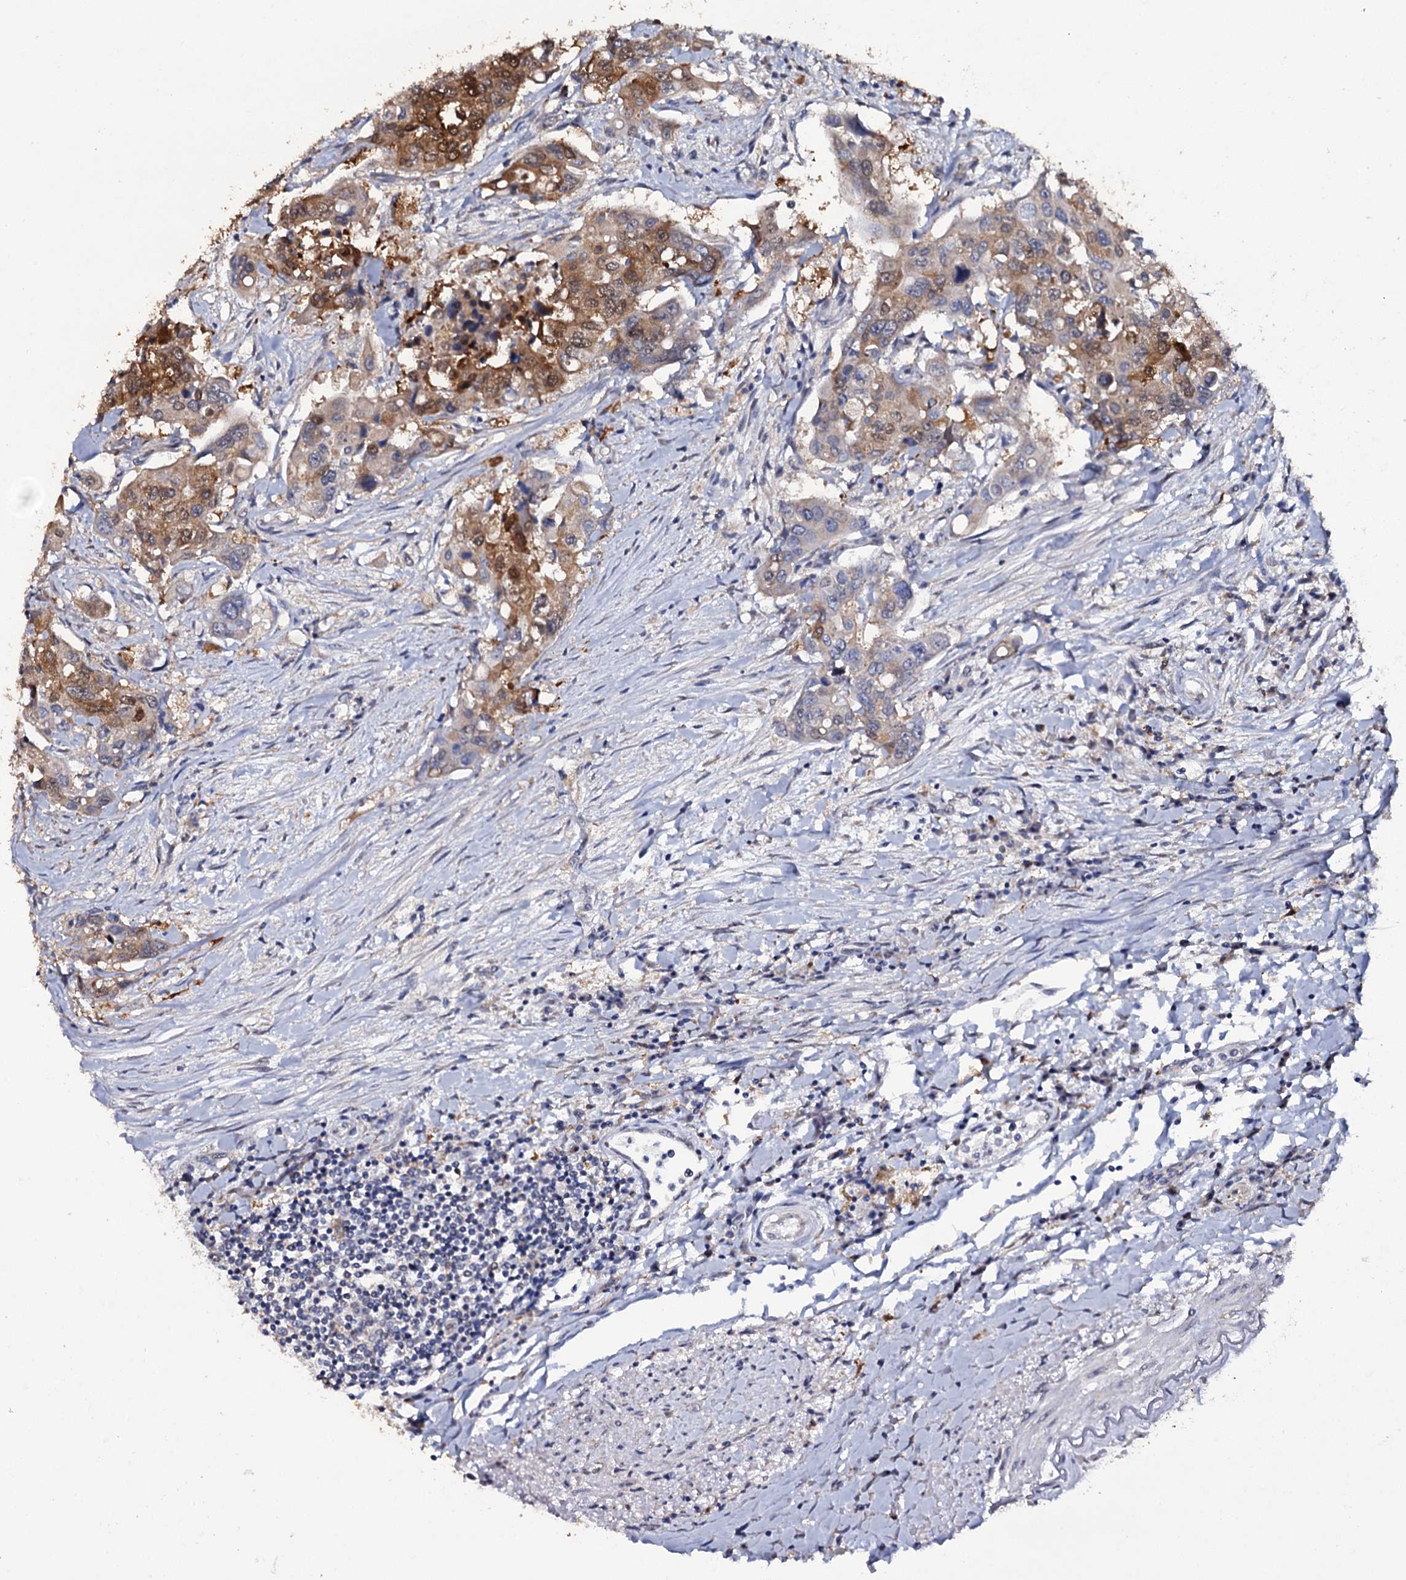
{"staining": {"intensity": "moderate", "quantity": ">75%", "location": "cytoplasmic/membranous"}, "tissue": "colorectal cancer", "cell_type": "Tumor cells", "image_type": "cancer", "snomed": [{"axis": "morphology", "description": "Adenocarcinoma, NOS"}, {"axis": "topography", "description": "Colon"}], "caption": "Immunohistochemistry (IHC) staining of colorectal cancer, which displays medium levels of moderate cytoplasmic/membranous staining in about >75% of tumor cells indicating moderate cytoplasmic/membranous protein expression. The staining was performed using DAB (brown) for protein detection and nuclei were counterstained in hematoxylin (blue).", "gene": "CRYL1", "patient": {"sex": "male", "age": 77}}